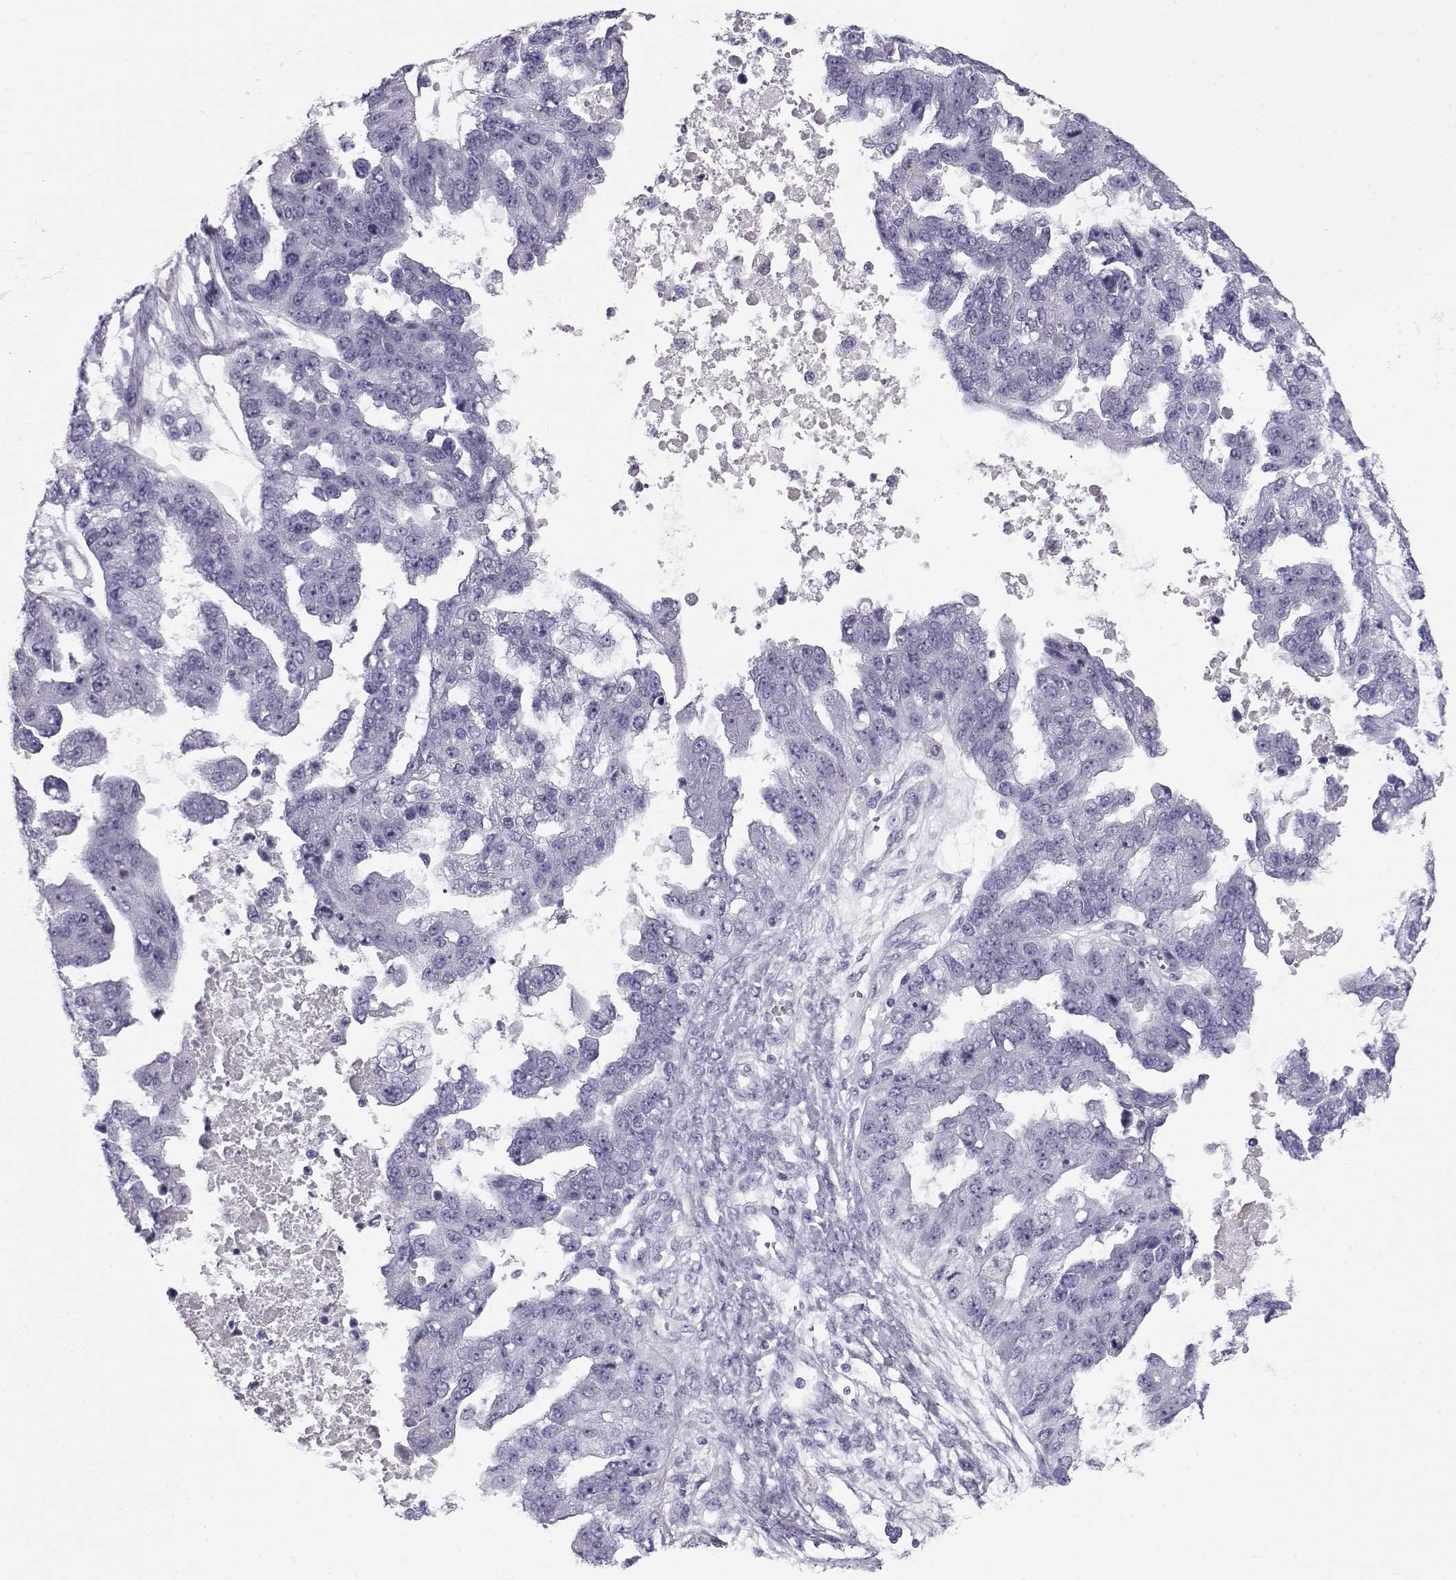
{"staining": {"intensity": "negative", "quantity": "none", "location": "none"}, "tissue": "ovarian cancer", "cell_type": "Tumor cells", "image_type": "cancer", "snomed": [{"axis": "morphology", "description": "Cystadenocarcinoma, serous, NOS"}, {"axis": "topography", "description": "Ovary"}], "caption": "Tumor cells are negative for protein expression in human ovarian cancer (serous cystadenocarcinoma).", "gene": "GPR26", "patient": {"sex": "female", "age": 58}}